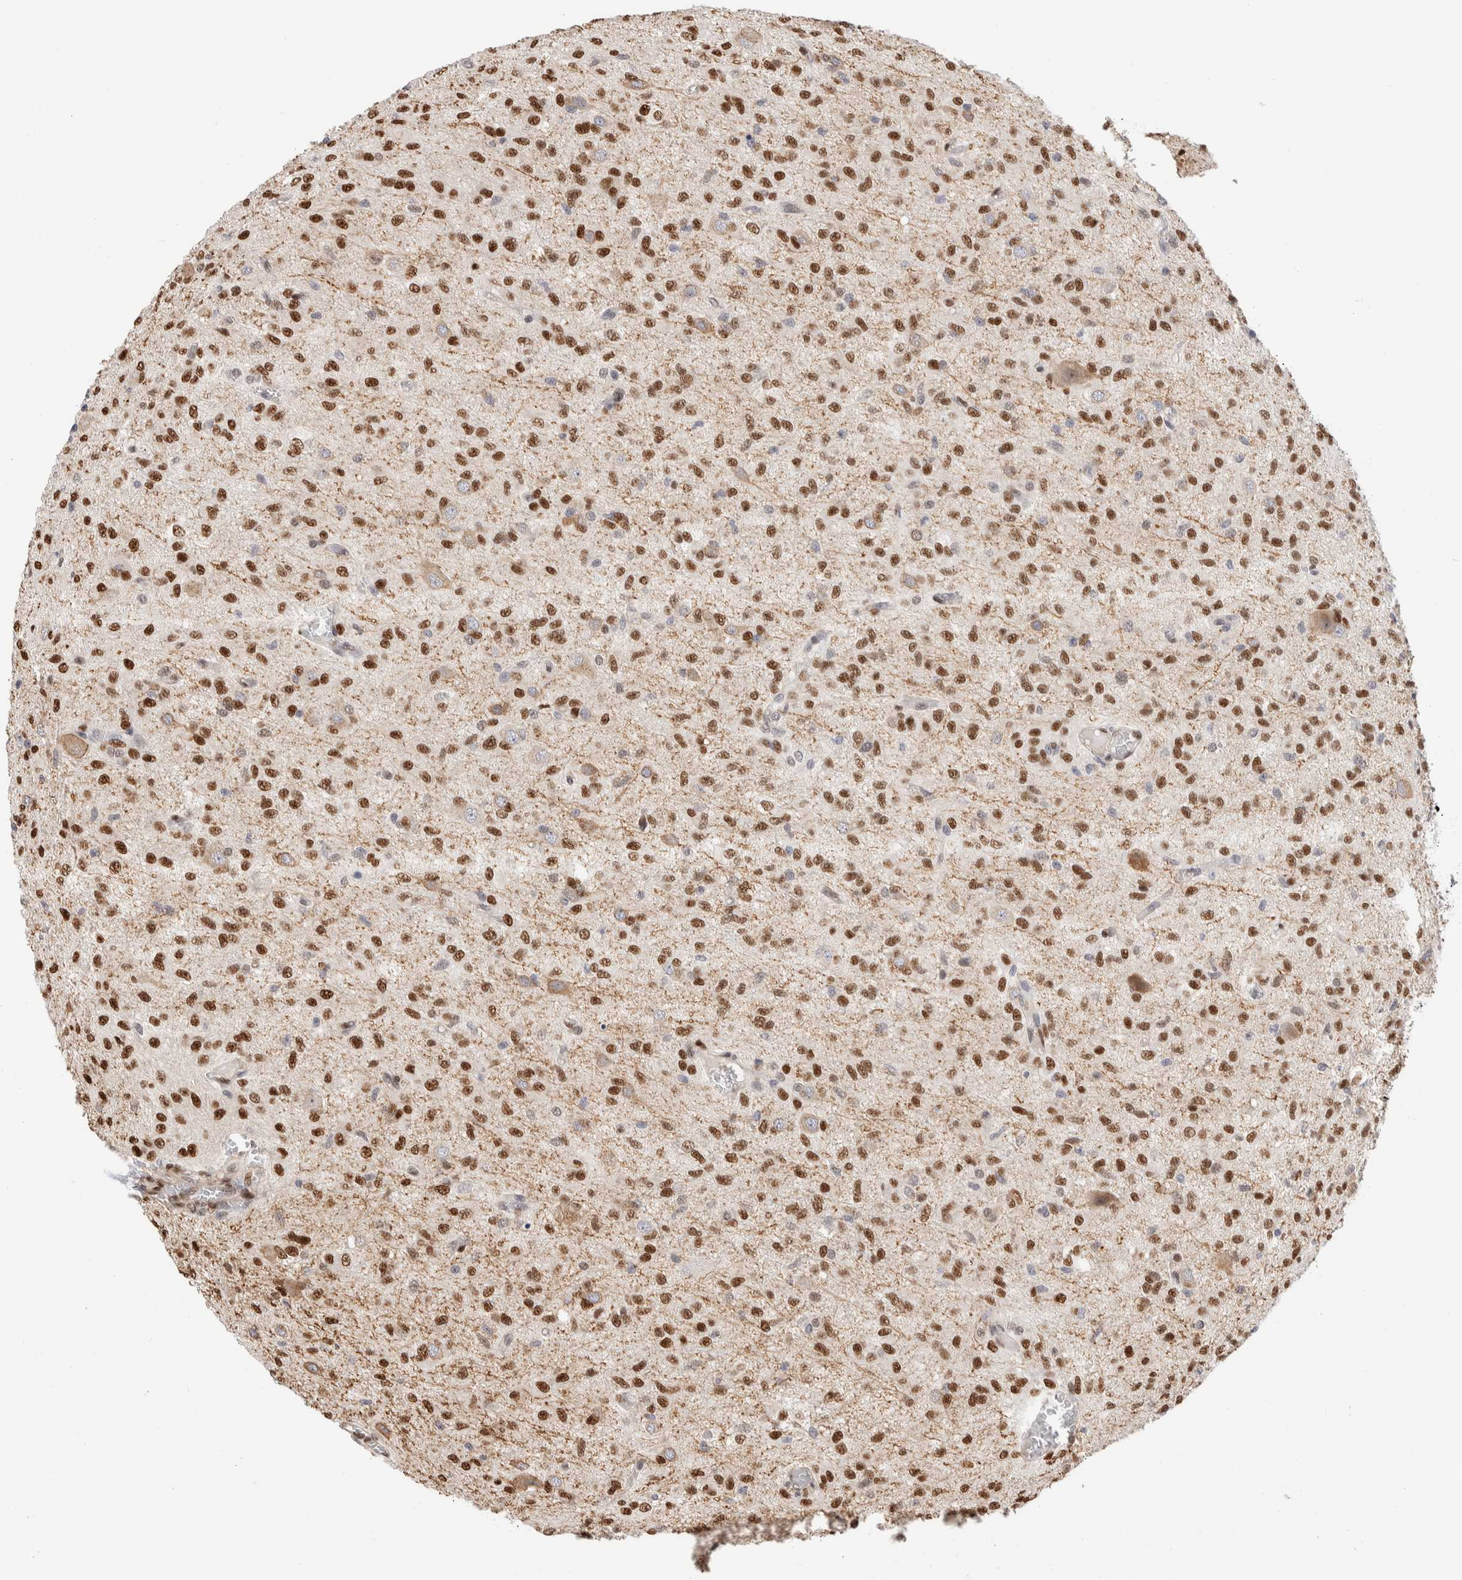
{"staining": {"intensity": "strong", "quantity": ">75%", "location": "nuclear"}, "tissue": "glioma", "cell_type": "Tumor cells", "image_type": "cancer", "snomed": [{"axis": "morphology", "description": "Glioma, malignant, High grade"}, {"axis": "topography", "description": "Brain"}], "caption": "Immunohistochemistry histopathology image of neoplastic tissue: human malignant high-grade glioma stained using immunohistochemistry (IHC) exhibits high levels of strong protein expression localized specifically in the nuclear of tumor cells, appearing as a nuclear brown color.", "gene": "NSMAF", "patient": {"sex": "female", "age": 59}}